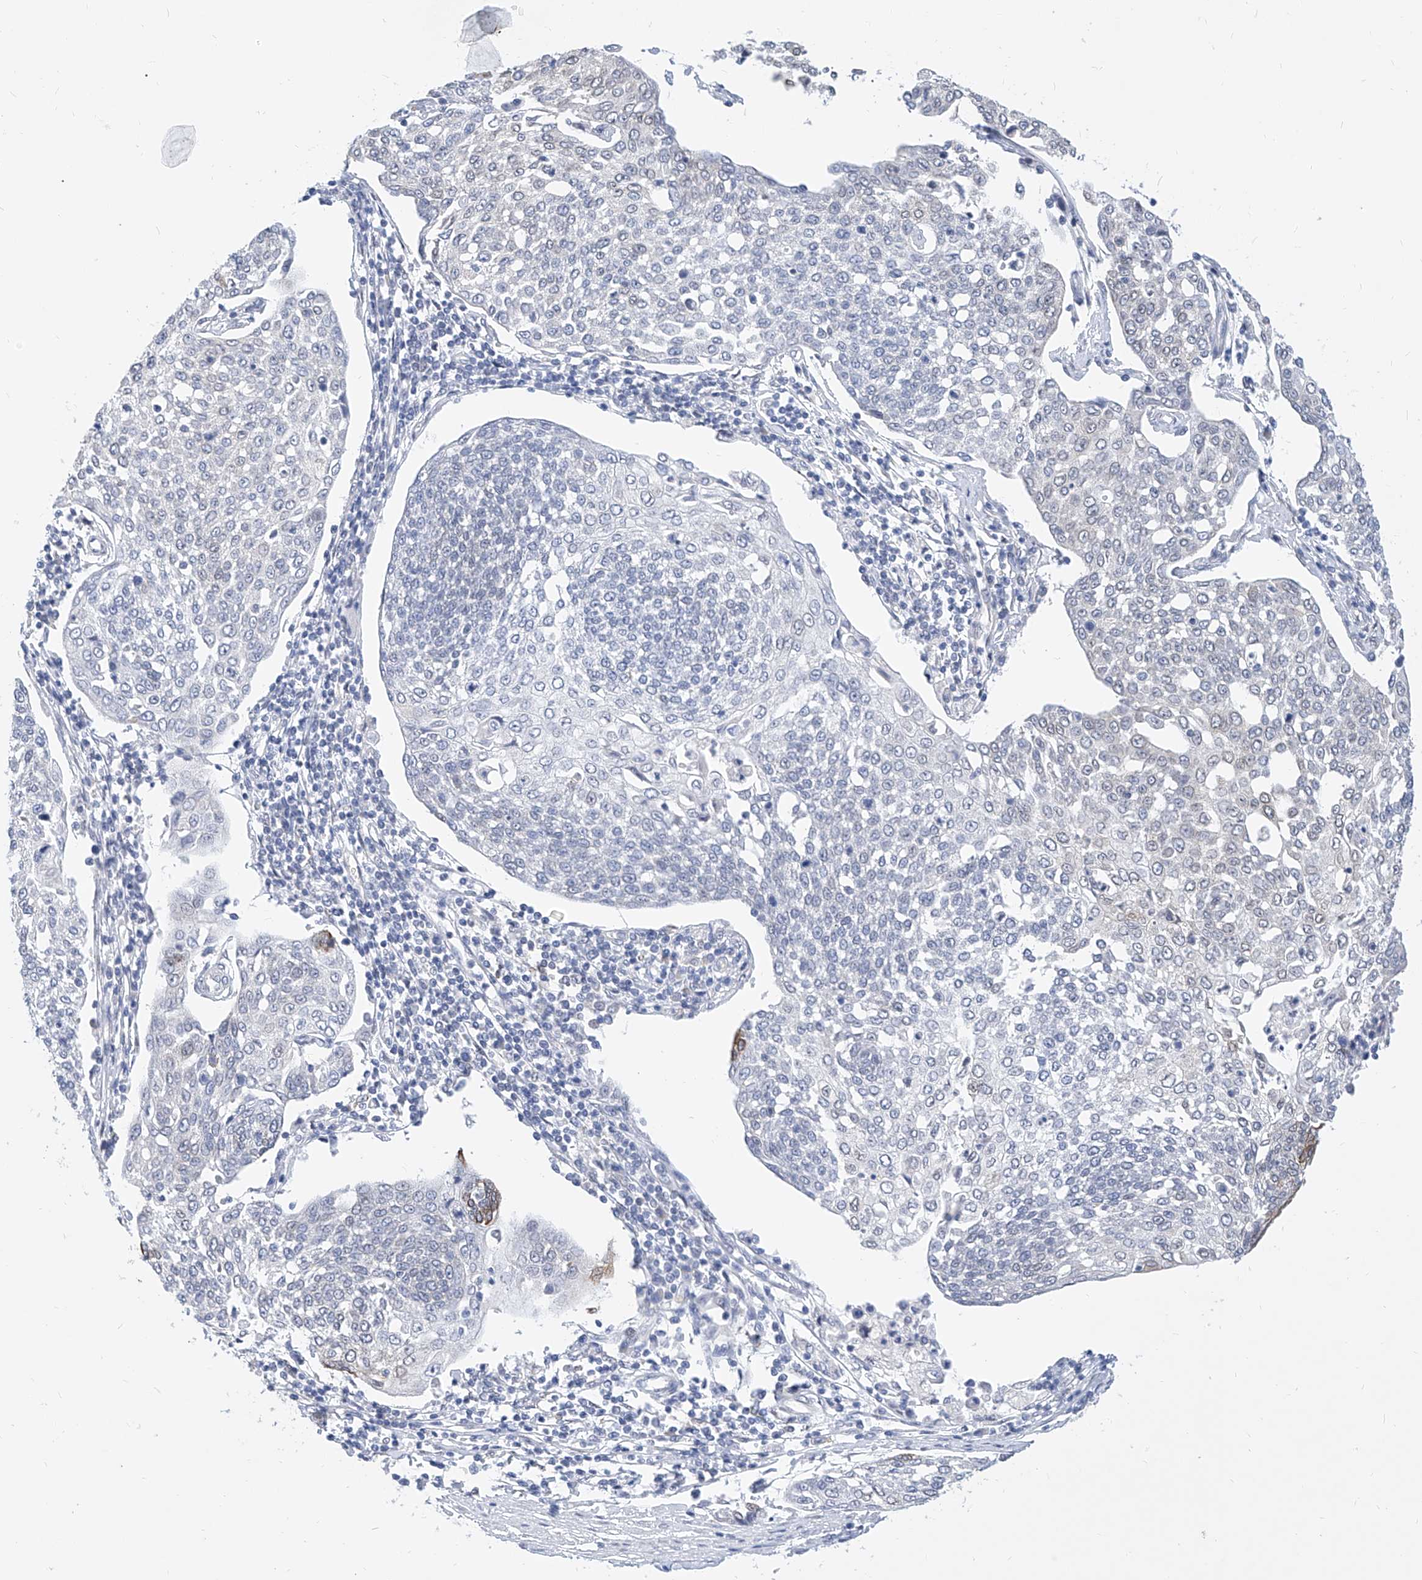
{"staining": {"intensity": "negative", "quantity": "none", "location": "none"}, "tissue": "cervical cancer", "cell_type": "Tumor cells", "image_type": "cancer", "snomed": [{"axis": "morphology", "description": "Squamous cell carcinoma, NOS"}, {"axis": "topography", "description": "Cervix"}], "caption": "Image shows no significant protein staining in tumor cells of cervical squamous cell carcinoma. The staining is performed using DAB brown chromogen with nuclei counter-stained in using hematoxylin.", "gene": "MX2", "patient": {"sex": "female", "age": 34}}